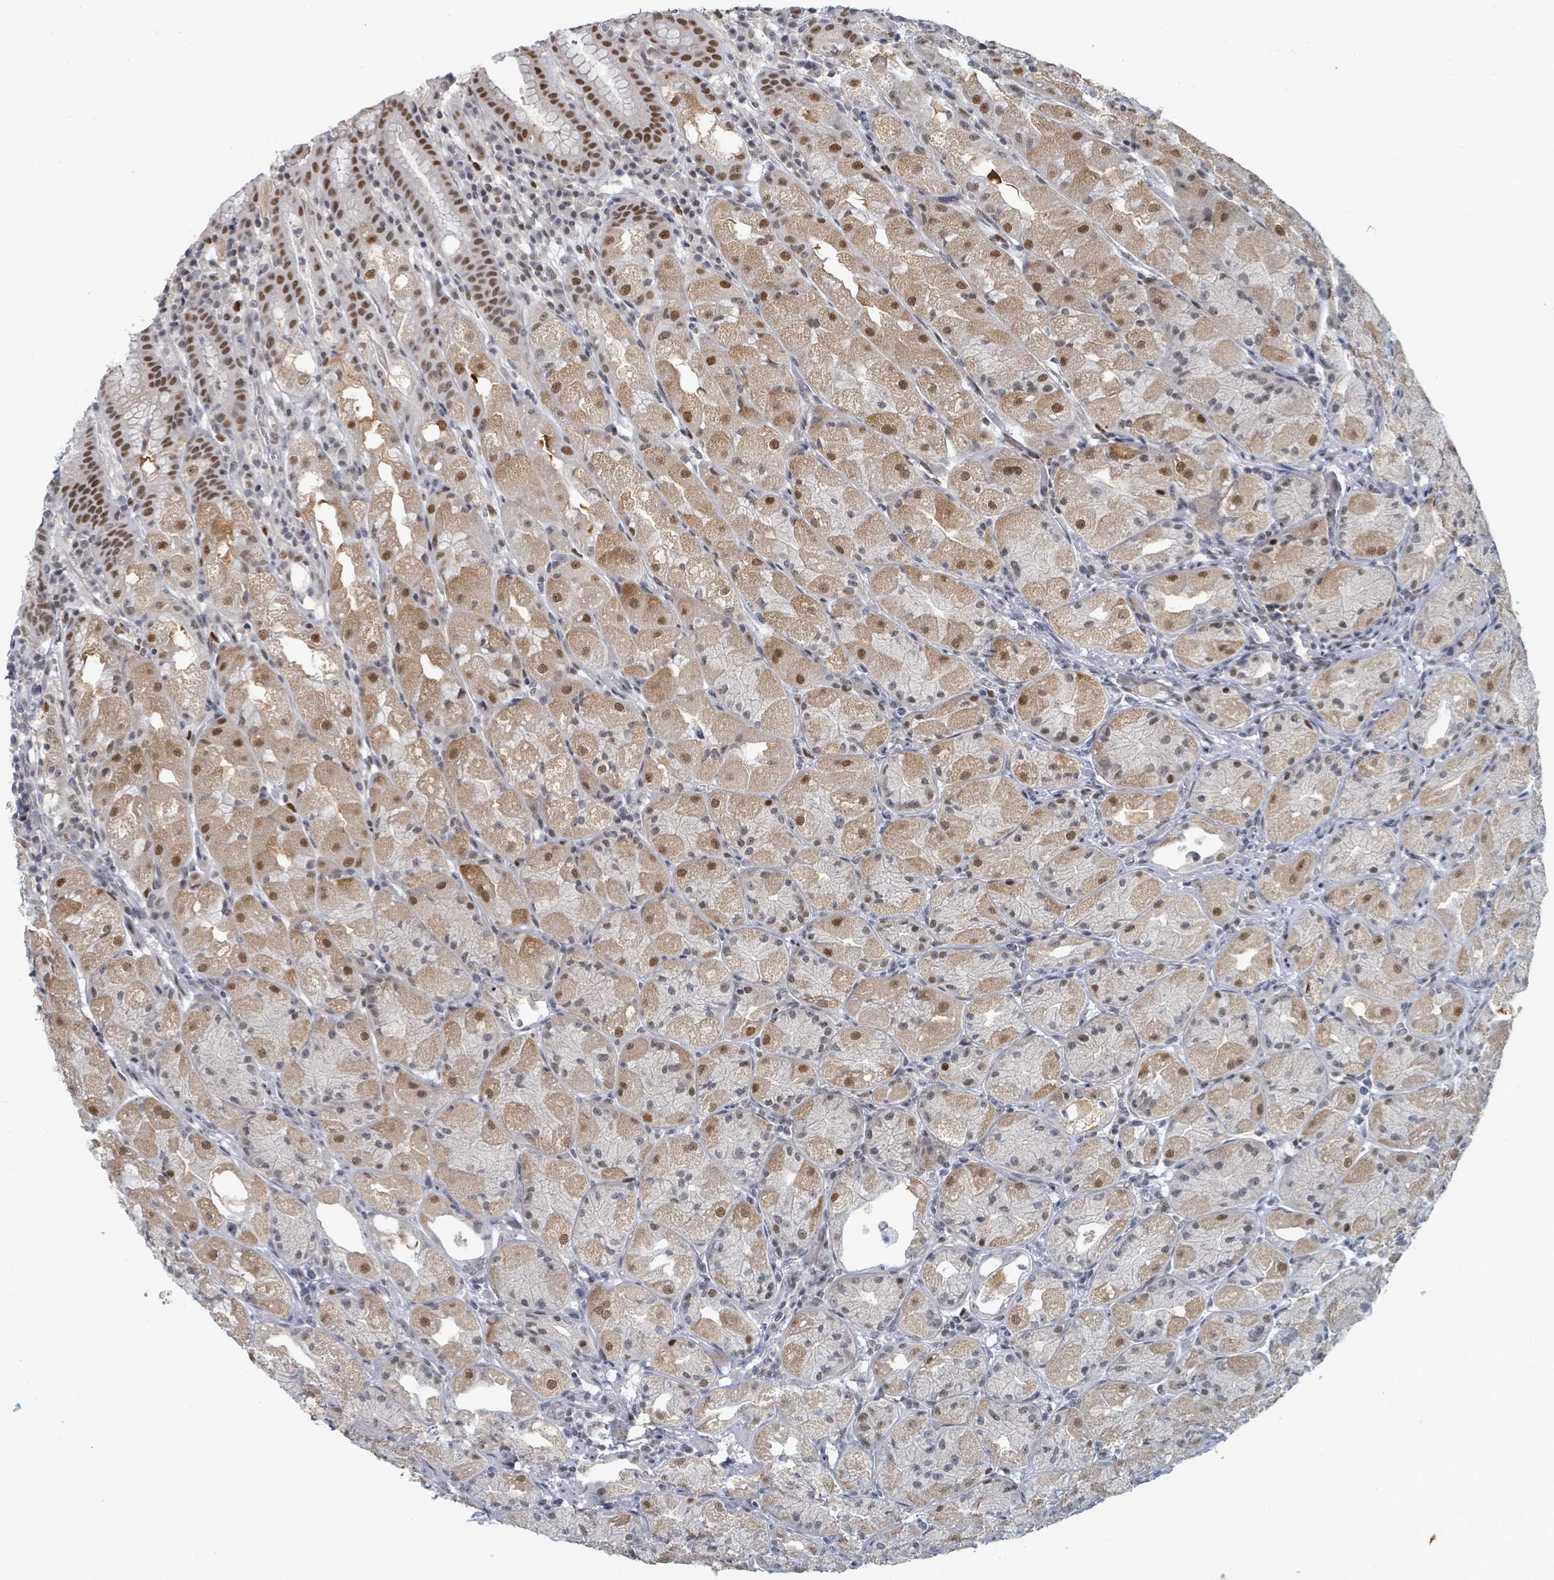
{"staining": {"intensity": "strong", "quantity": "25%-75%", "location": "cytoplasmic/membranous,nuclear"}, "tissue": "stomach", "cell_type": "Glandular cells", "image_type": "normal", "snomed": [{"axis": "morphology", "description": "Normal tissue, NOS"}, {"axis": "topography", "description": "Stomach, upper"}], "caption": "Immunohistochemical staining of normal human stomach exhibits high levels of strong cytoplasmic/membranous,nuclear staining in about 25%-75% of glandular cells.", "gene": "UCK1", "patient": {"sex": "male", "age": 52}}